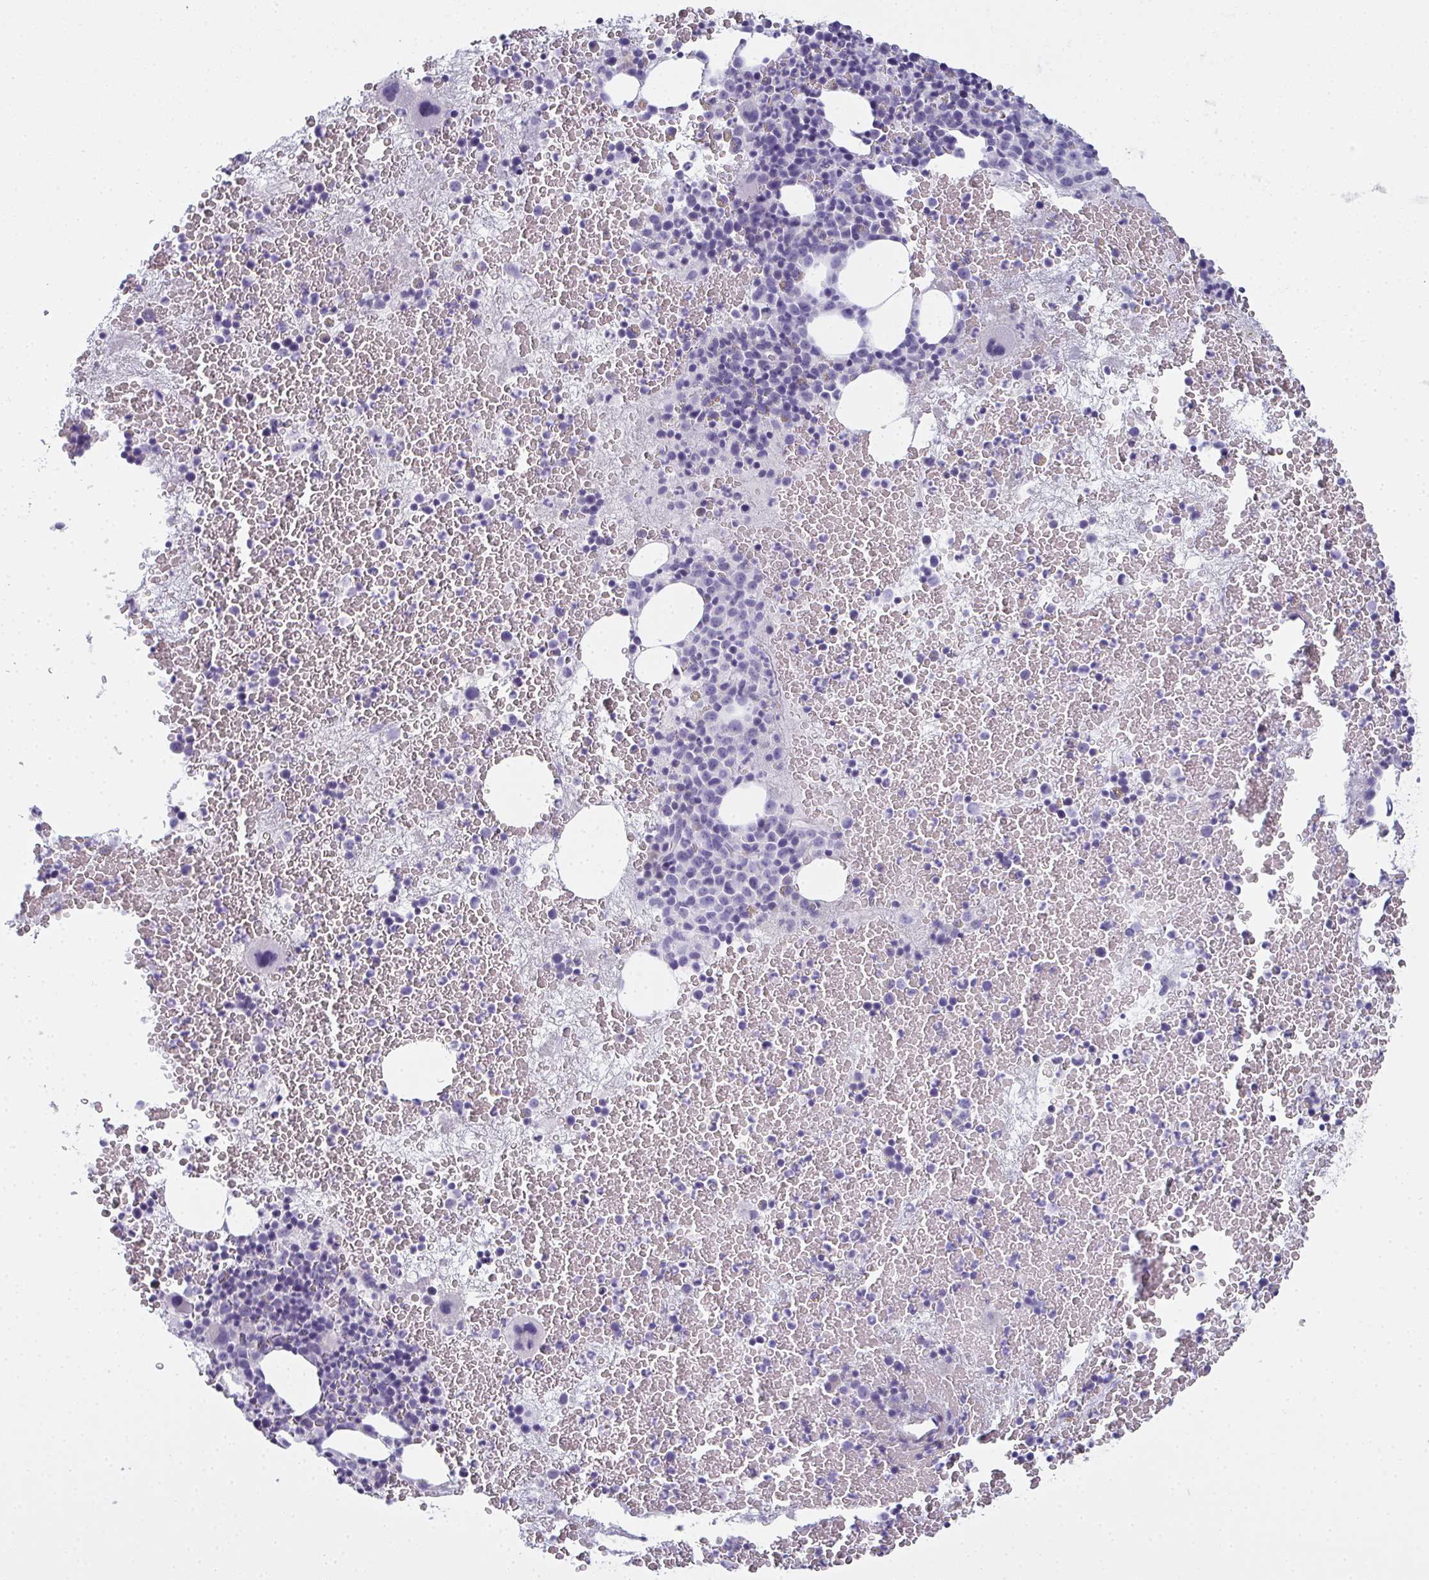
{"staining": {"intensity": "negative", "quantity": "none", "location": "none"}, "tissue": "bone marrow", "cell_type": "Hematopoietic cells", "image_type": "normal", "snomed": [{"axis": "morphology", "description": "Normal tissue, NOS"}, {"axis": "topography", "description": "Bone marrow"}], "caption": "This is an immunohistochemistry photomicrograph of benign bone marrow. There is no staining in hematopoietic cells.", "gene": "SLC36A2", "patient": {"sex": "male", "age": 44}}